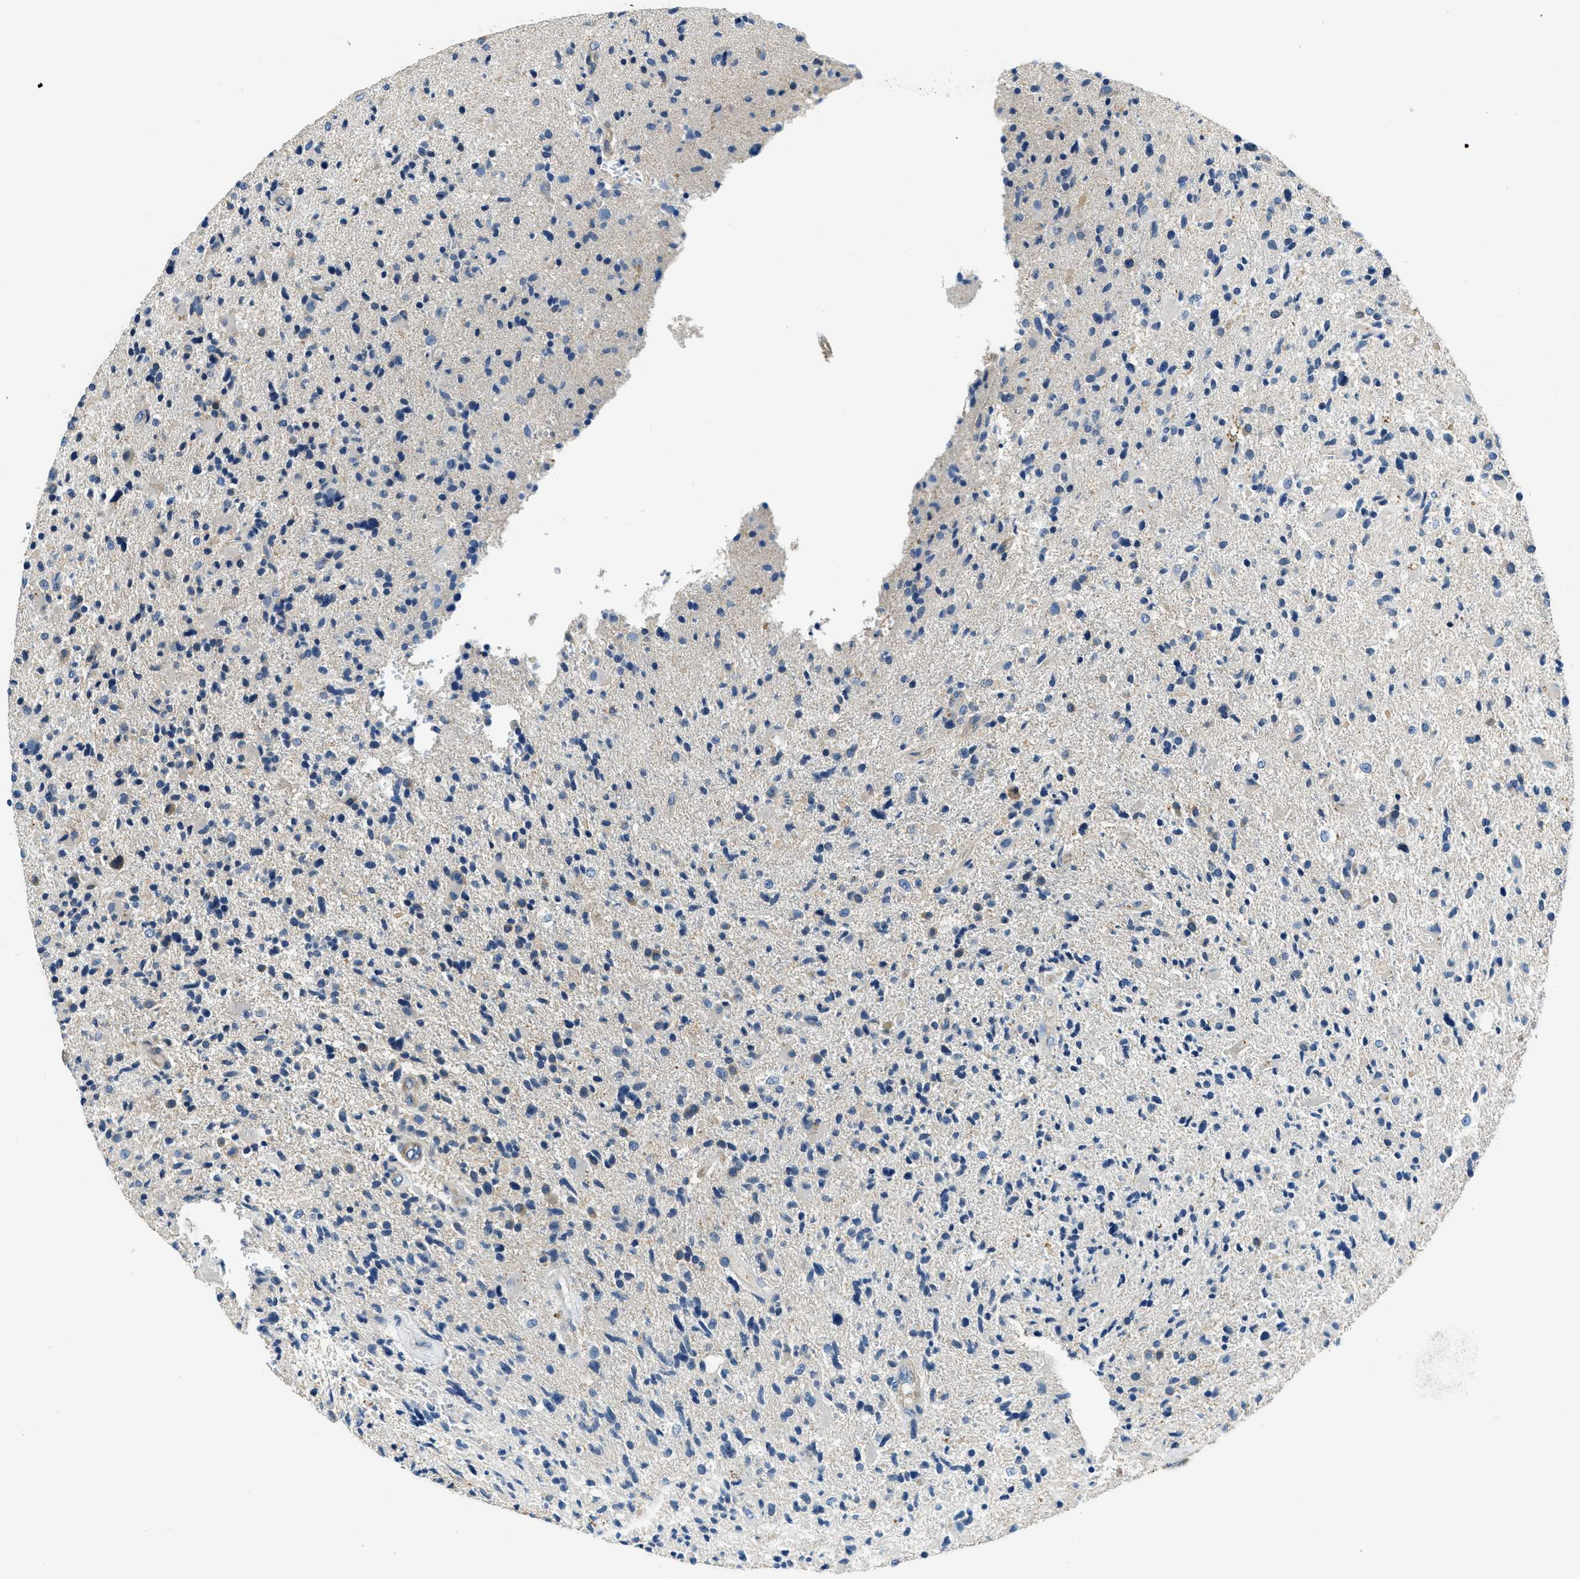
{"staining": {"intensity": "weak", "quantity": "<25%", "location": "cytoplasmic/membranous"}, "tissue": "glioma", "cell_type": "Tumor cells", "image_type": "cancer", "snomed": [{"axis": "morphology", "description": "Glioma, malignant, High grade"}, {"axis": "topography", "description": "Brain"}], "caption": "High power microscopy photomicrograph of an IHC image of glioma, revealing no significant positivity in tumor cells.", "gene": "TWF1", "patient": {"sex": "male", "age": 72}}